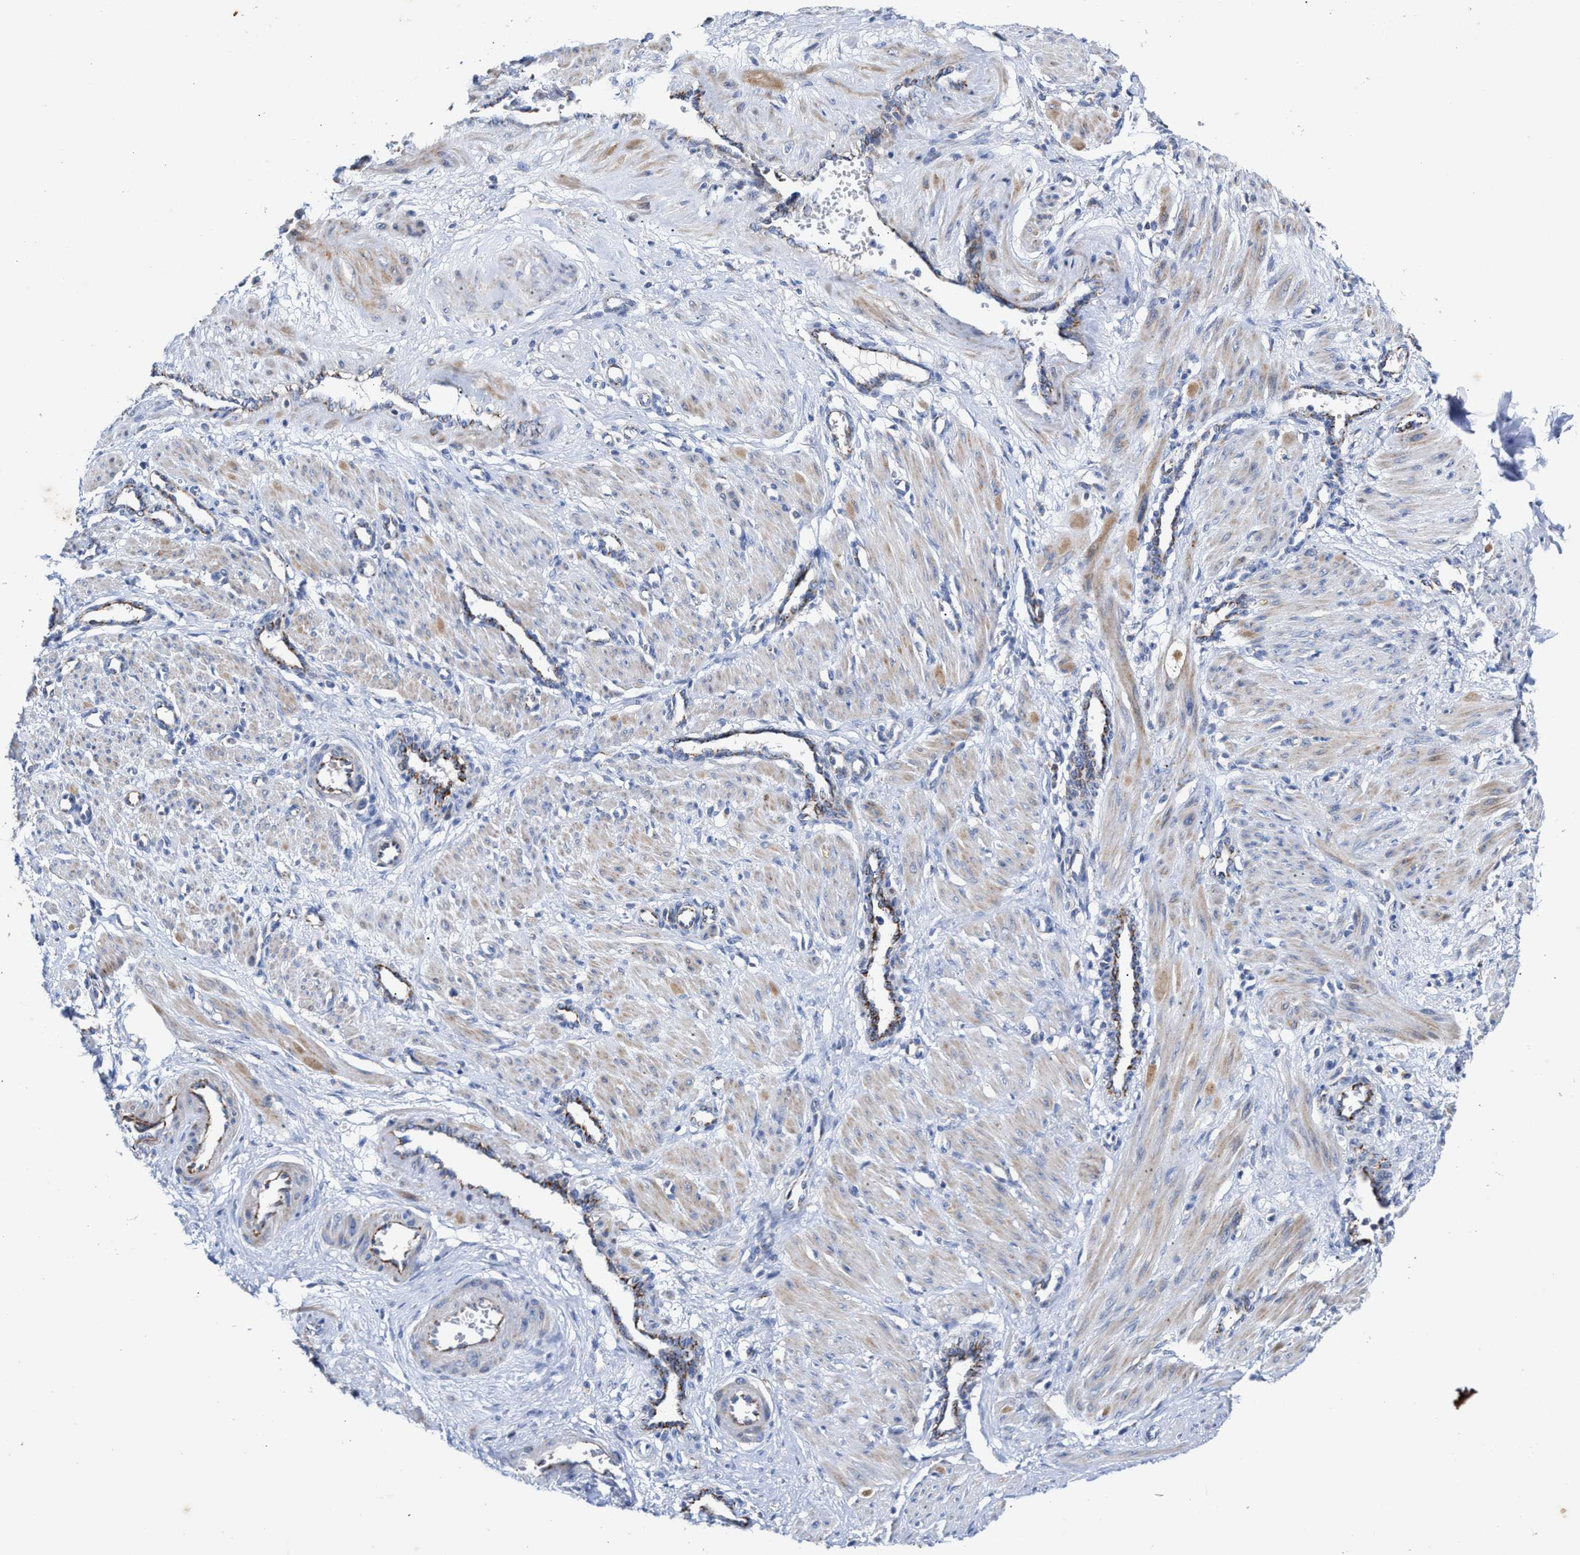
{"staining": {"intensity": "weak", "quantity": "<25%", "location": "cytoplasmic/membranous"}, "tissue": "smooth muscle", "cell_type": "Smooth muscle cells", "image_type": "normal", "snomed": [{"axis": "morphology", "description": "Normal tissue, NOS"}, {"axis": "topography", "description": "Endometrium"}], "caption": "High power microscopy photomicrograph of an IHC photomicrograph of benign smooth muscle, revealing no significant staining in smooth muscle cells. The staining was performed using DAB (3,3'-diaminobenzidine) to visualize the protein expression in brown, while the nuclei were stained in blue with hematoxylin (Magnification: 20x).", "gene": "JAG1", "patient": {"sex": "female", "age": 33}}